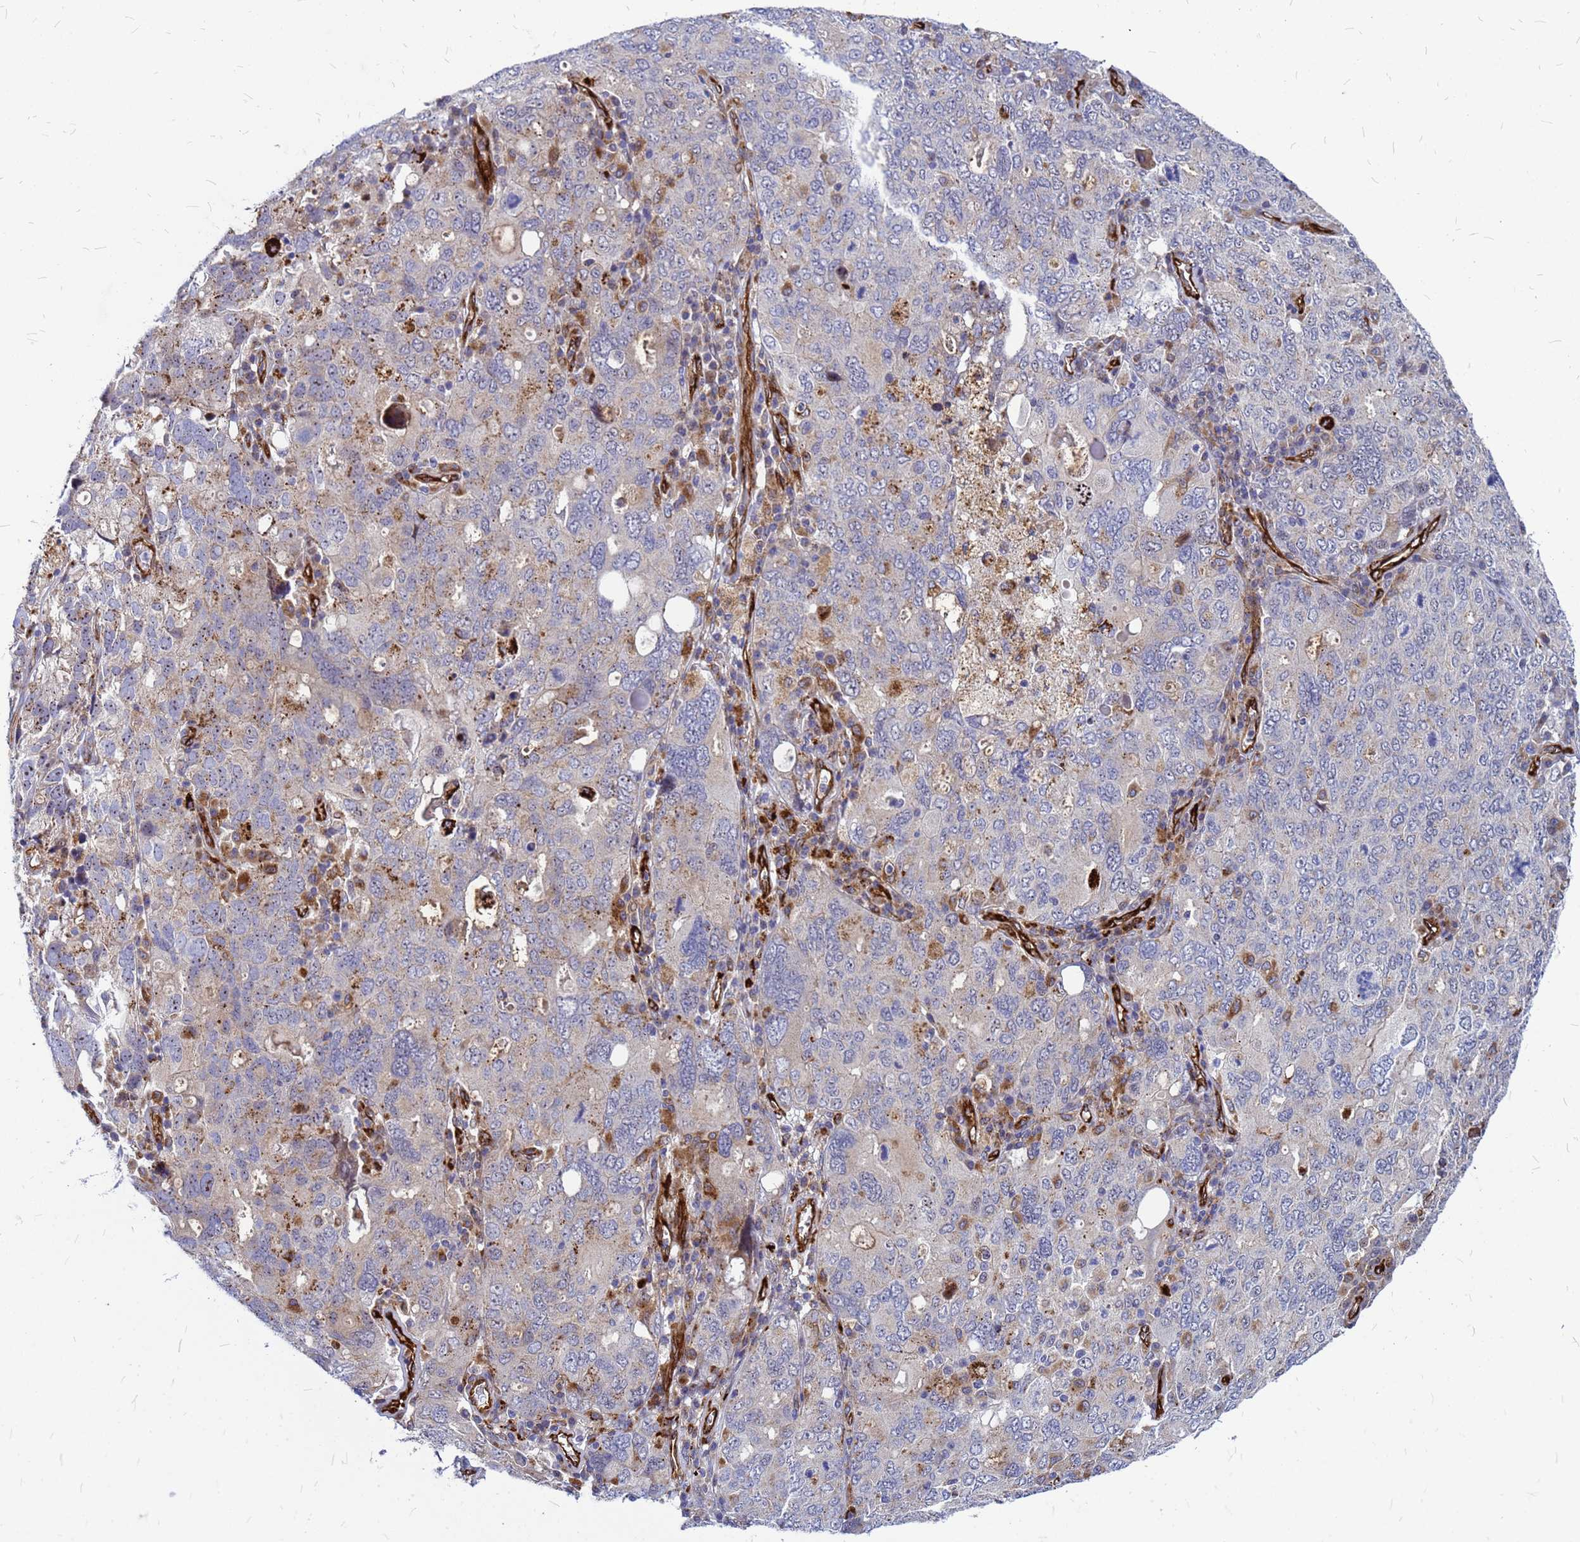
{"staining": {"intensity": "moderate", "quantity": "<25%", "location": "cytoplasmic/membranous"}, "tissue": "ovarian cancer", "cell_type": "Tumor cells", "image_type": "cancer", "snomed": [{"axis": "morphology", "description": "Carcinoma, endometroid"}, {"axis": "topography", "description": "Ovary"}], "caption": "Ovarian cancer (endometroid carcinoma) stained with a protein marker reveals moderate staining in tumor cells.", "gene": "NOSTRIN", "patient": {"sex": "female", "age": 62}}